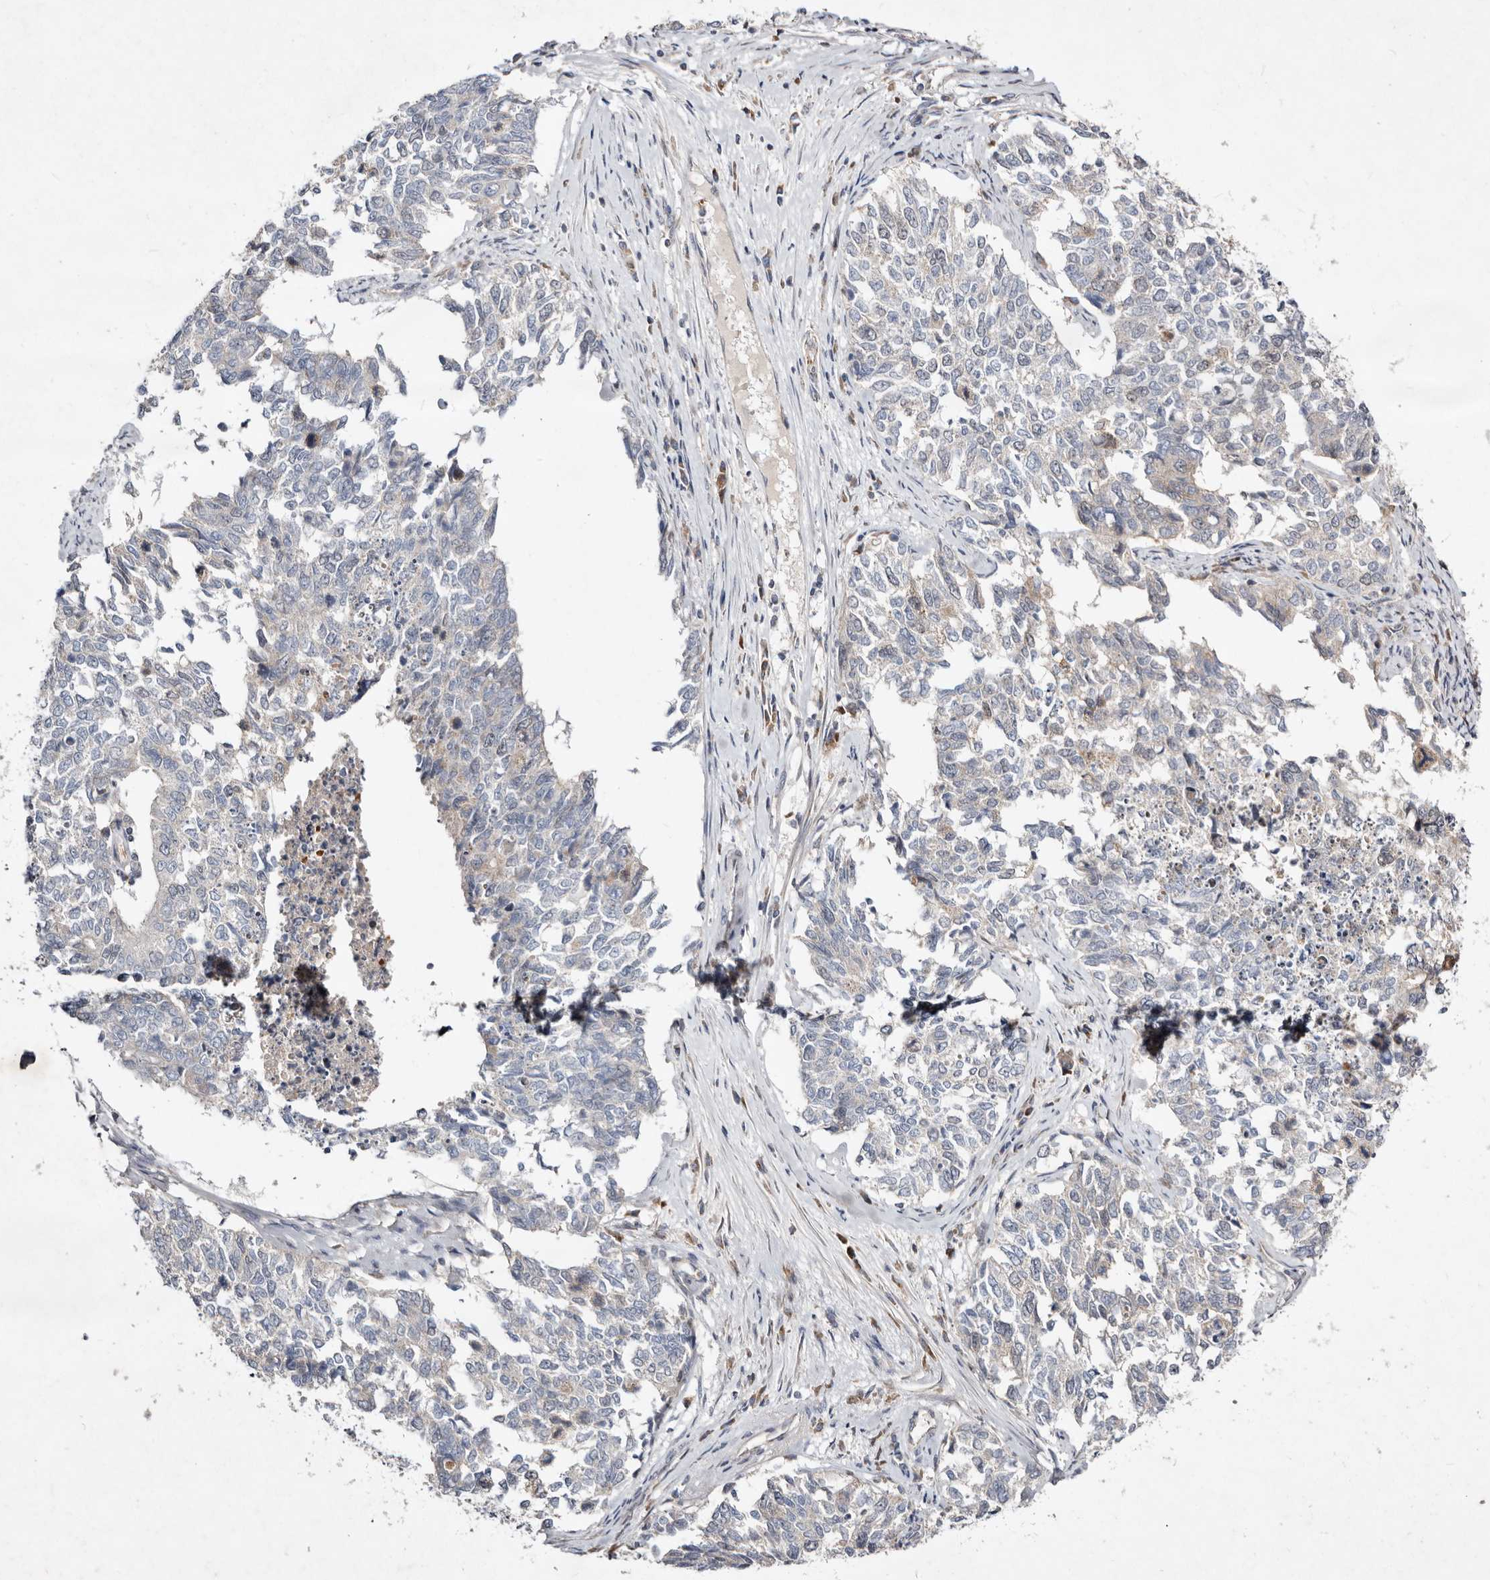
{"staining": {"intensity": "negative", "quantity": "none", "location": "none"}, "tissue": "cervical cancer", "cell_type": "Tumor cells", "image_type": "cancer", "snomed": [{"axis": "morphology", "description": "Squamous cell carcinoma, NOS"}, {"axis": "topography", "description": "Cervix"}], "caption": "Tumor cells are negative for brown protein staining in cervical squamous cell carcinoma.", "gene": "SLC25A20", "patient": {"sex": "female", "age": 63}}